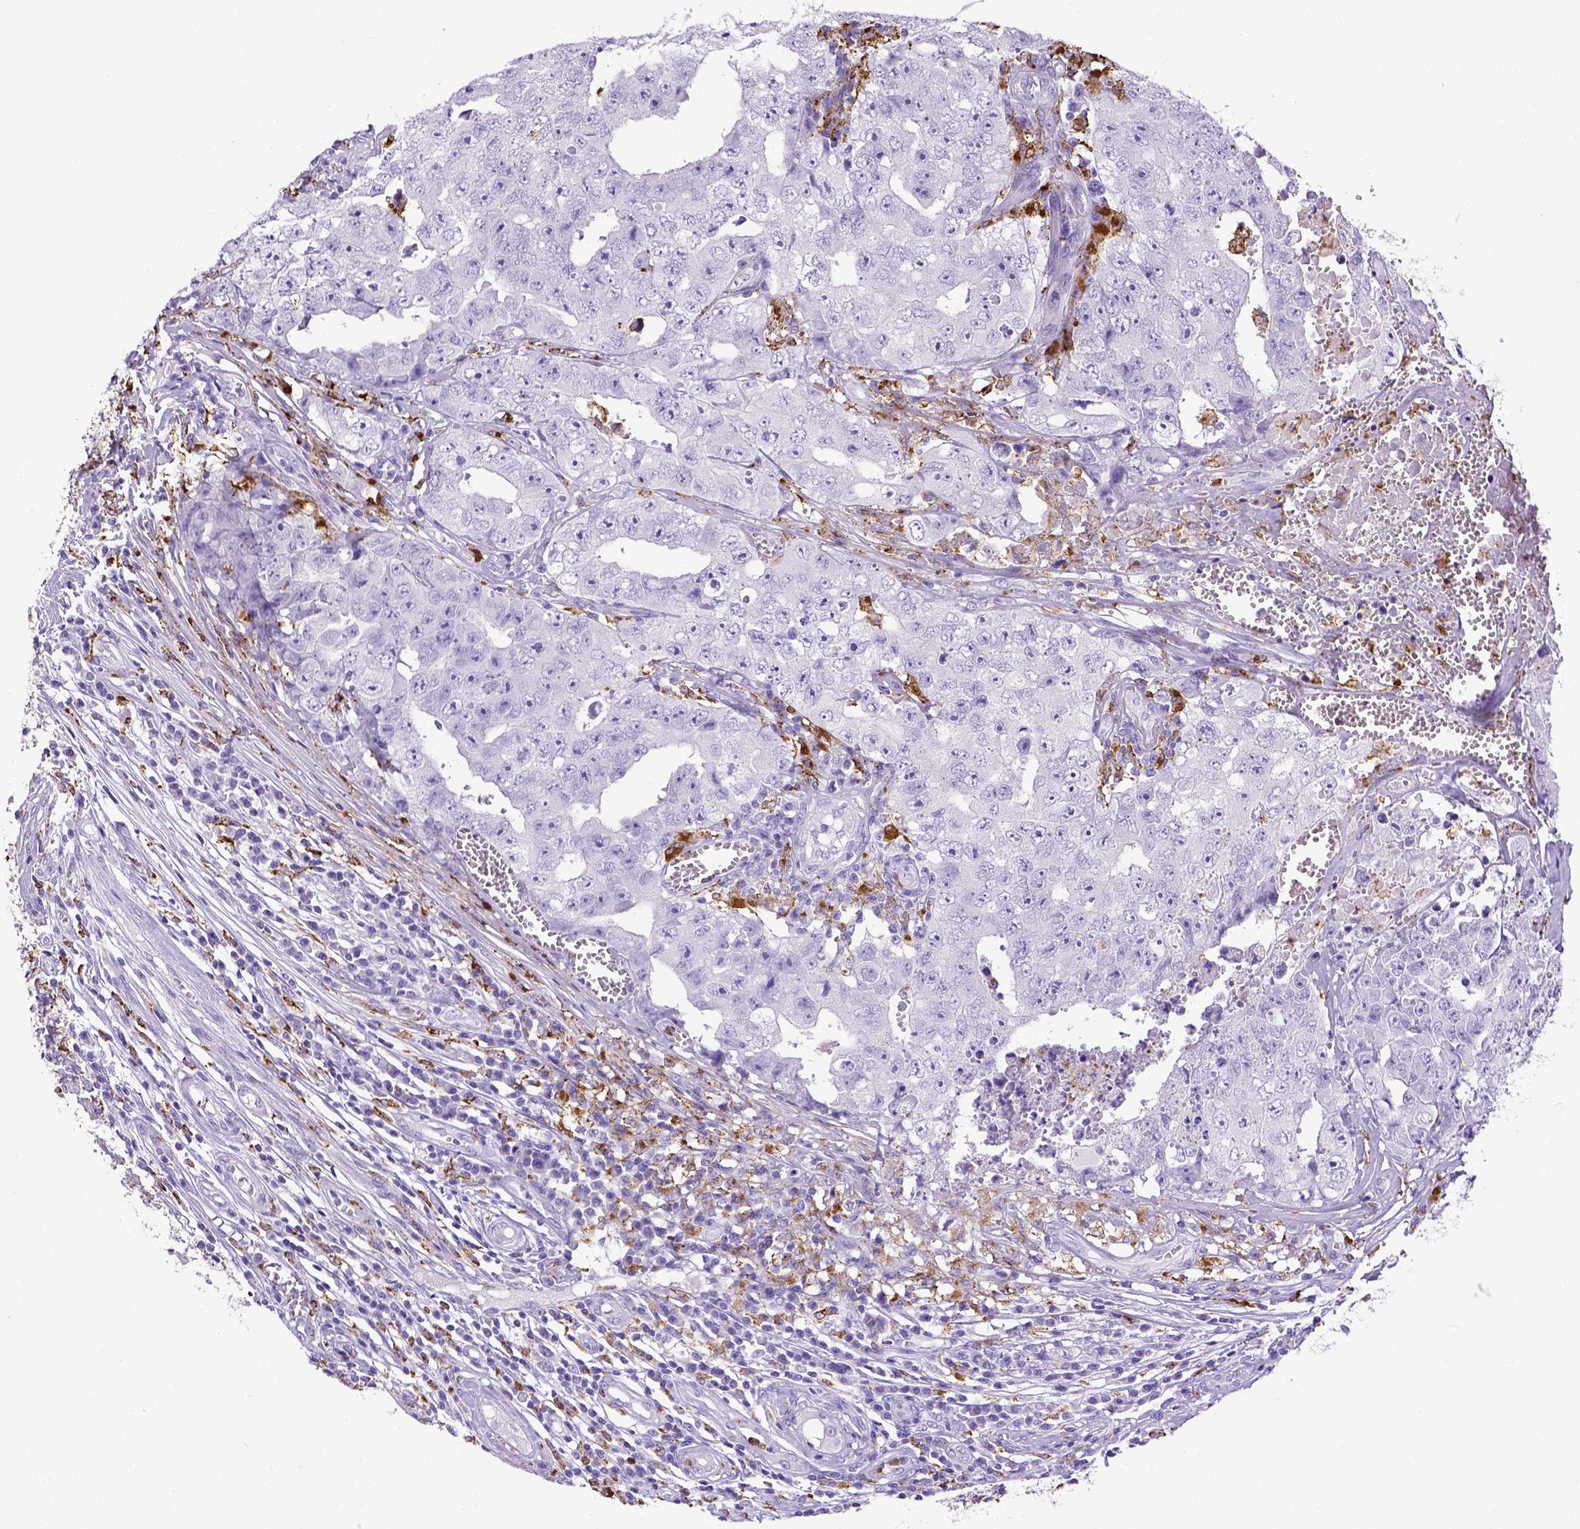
{"staining": {"intensity": "negative", "quantity": "none", "location": "none"}, "tissue": "testis cancer", "cell_type": "Tumor cells", "image_type": "cancer", "snomed": [{"axis": "morphology", "description": "Carcinoma, Embryonal, NOS"}, {"axis": "topography", "description": "Testis"}], "caption": "DAB (3,3'-diaminobenzidine) immunohistochemical staining of testis cancer exhibits no significant positivity in tumor cells.", "gene": "CD68", "patient": {"sex": "male", "age": 36}}